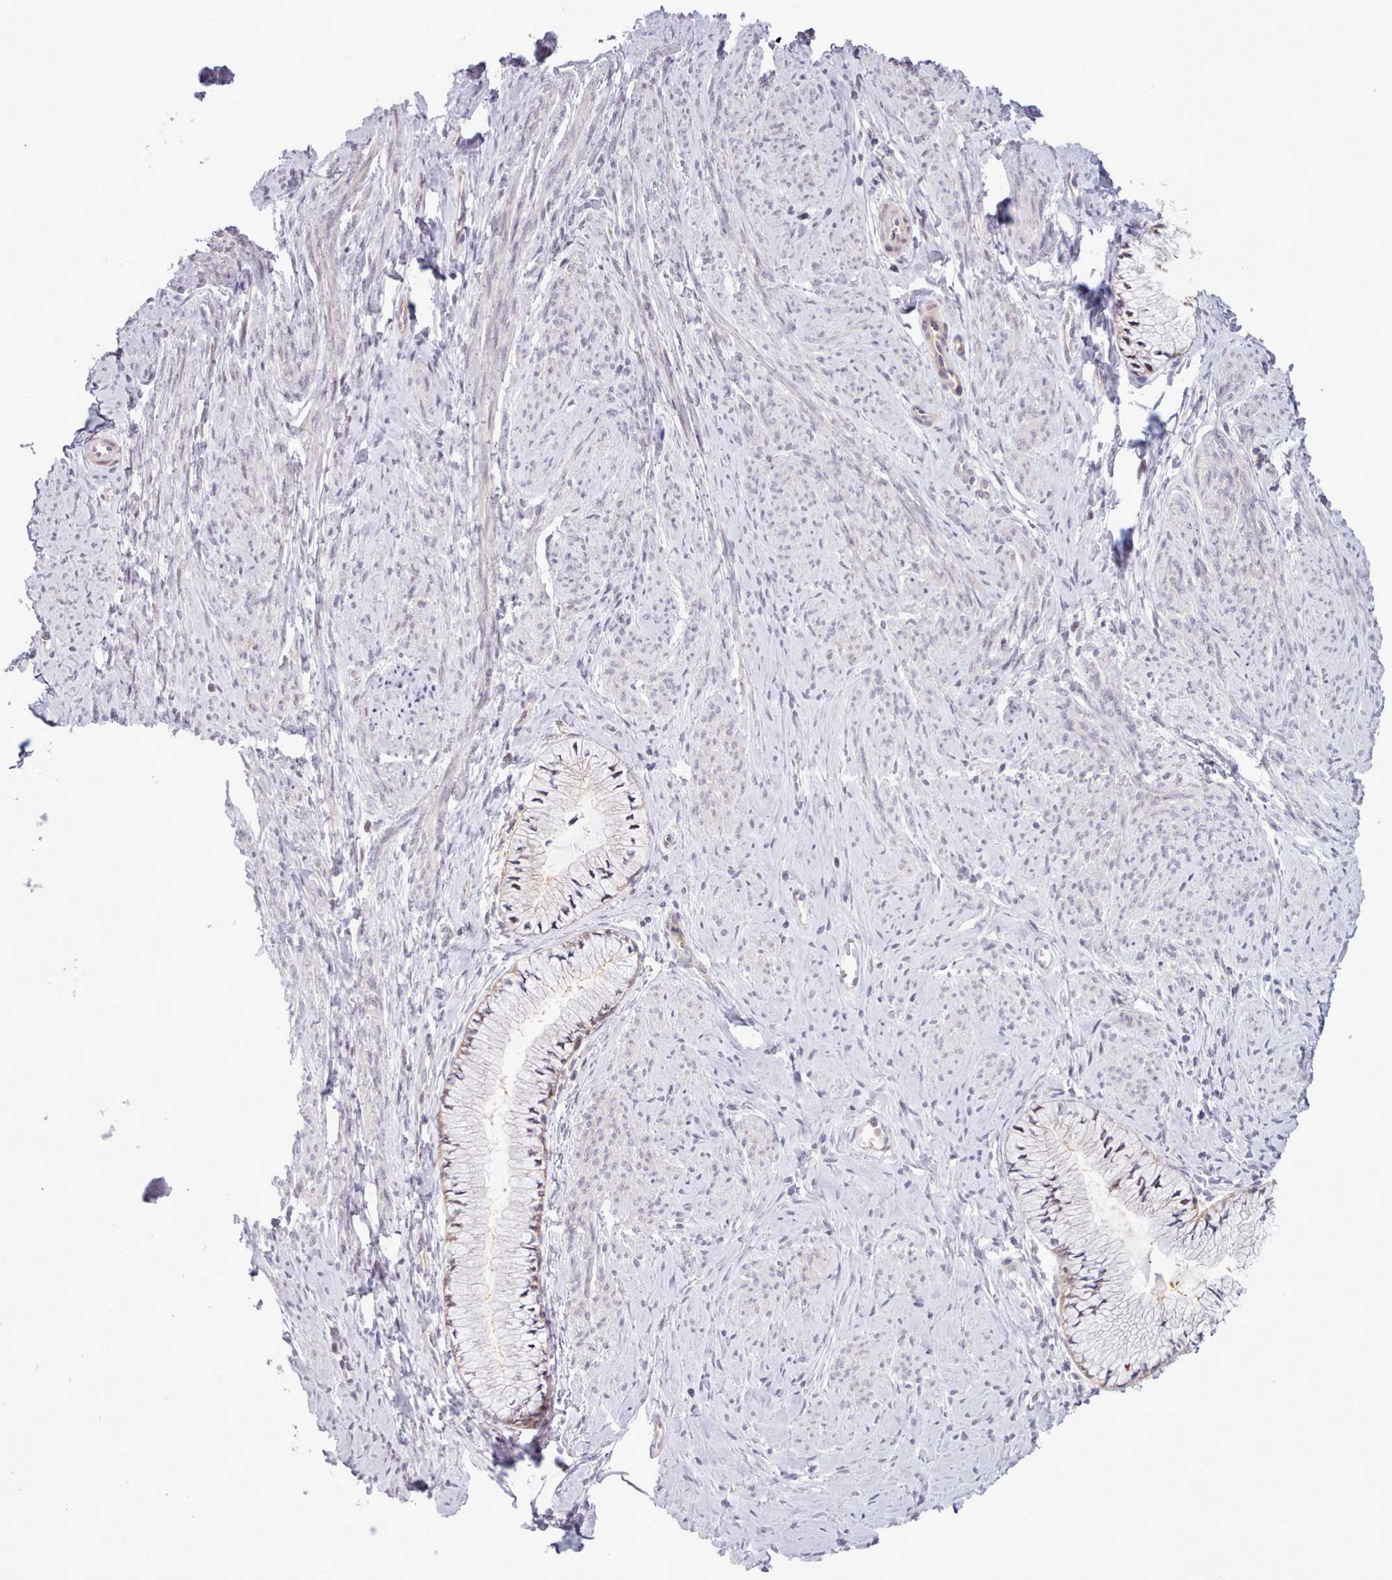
{"staining": {"intensity": "moderate", "quantity": "25%-75%", "location": "cytoplasmic/membranous"}, "tissue": "cervix", "cell_type": "Glandular cells", "image_type": "normal", "snomed": [{"axis": "morphology", "description": "Normal tissue, NOS"}, {"axis": "topography", "description": "Cervix"}], "caption": "Immunohistochemistry (IHC) photomicrograph of unremarkable cervix: cervix stained using immunohistochemistry (IHC) displays medium levels of moderate protein expression localized specifically in the cytoplasmic/membranous of glandular cells, appearing as a cytoplasmic/membranous brown color.", "gene": "KBTBD6", "patient": {"sex": "female", "age": 42}}